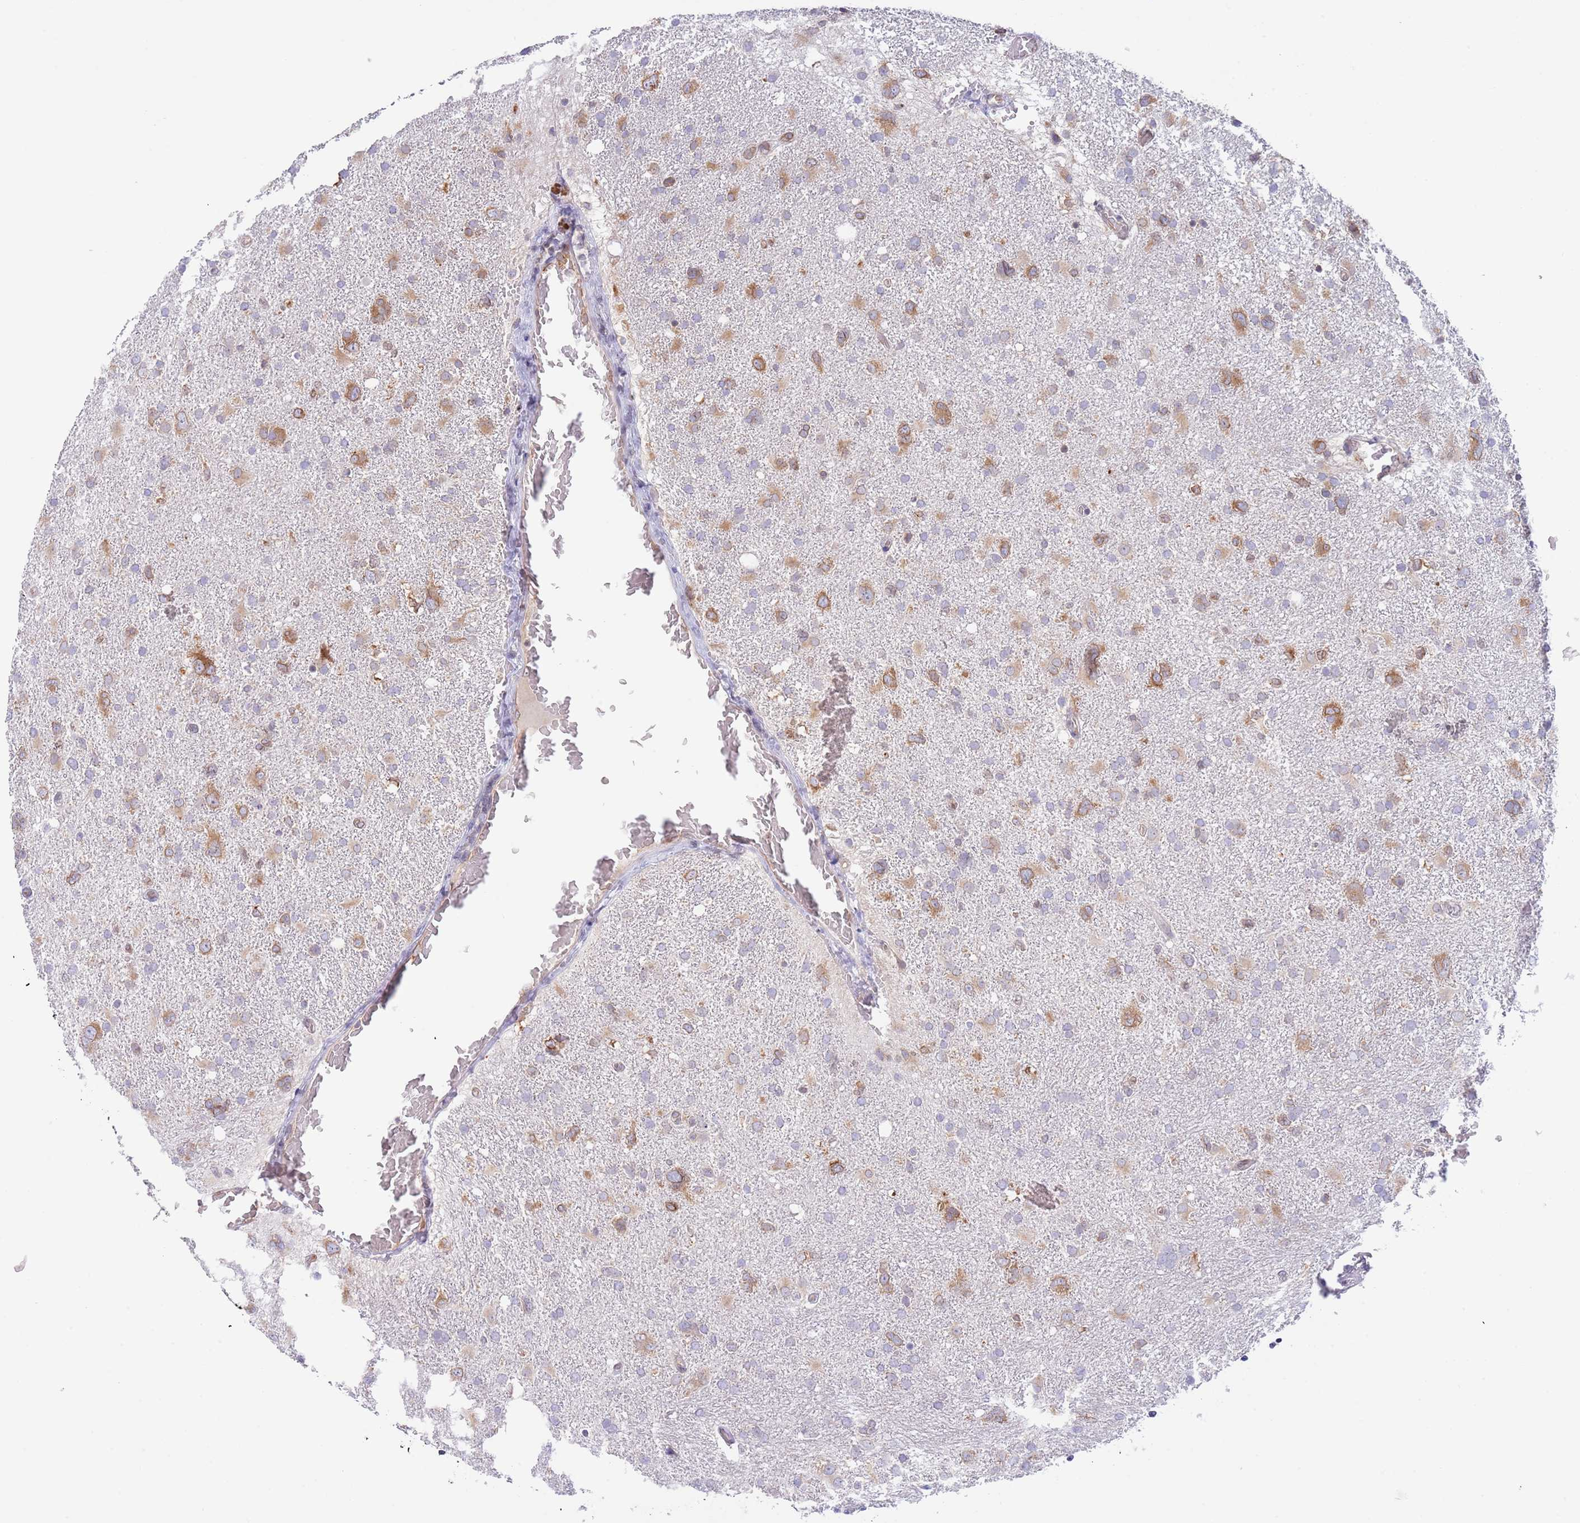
{"staining": {"intensity": "moderate", "quantity": "<25%", "location": "cytoplasmic/membranous"}, "tissue": "glioma", "cell_type": "Tumor cells", "image_type": "cancer", "snomed": [{"axis": "morphology", "description": "Glioma, malignant, High grade"}, {"axis": "topography", "description": "Brain"}], "caption": "Immunohistochemistry (IHC) staining of glioma, which shows low levels of moderate cytoplasmic/membranous expression in about <25% of tumor cells indicating moderate cytoplasmic/membranous protein positivity. The staining was performed using DAB (brown) for protein detection and nuclei were counterstained in hematoxylin (blue).", "gene": "EBPL", "patient": {"sex": "male", "age": 61}}